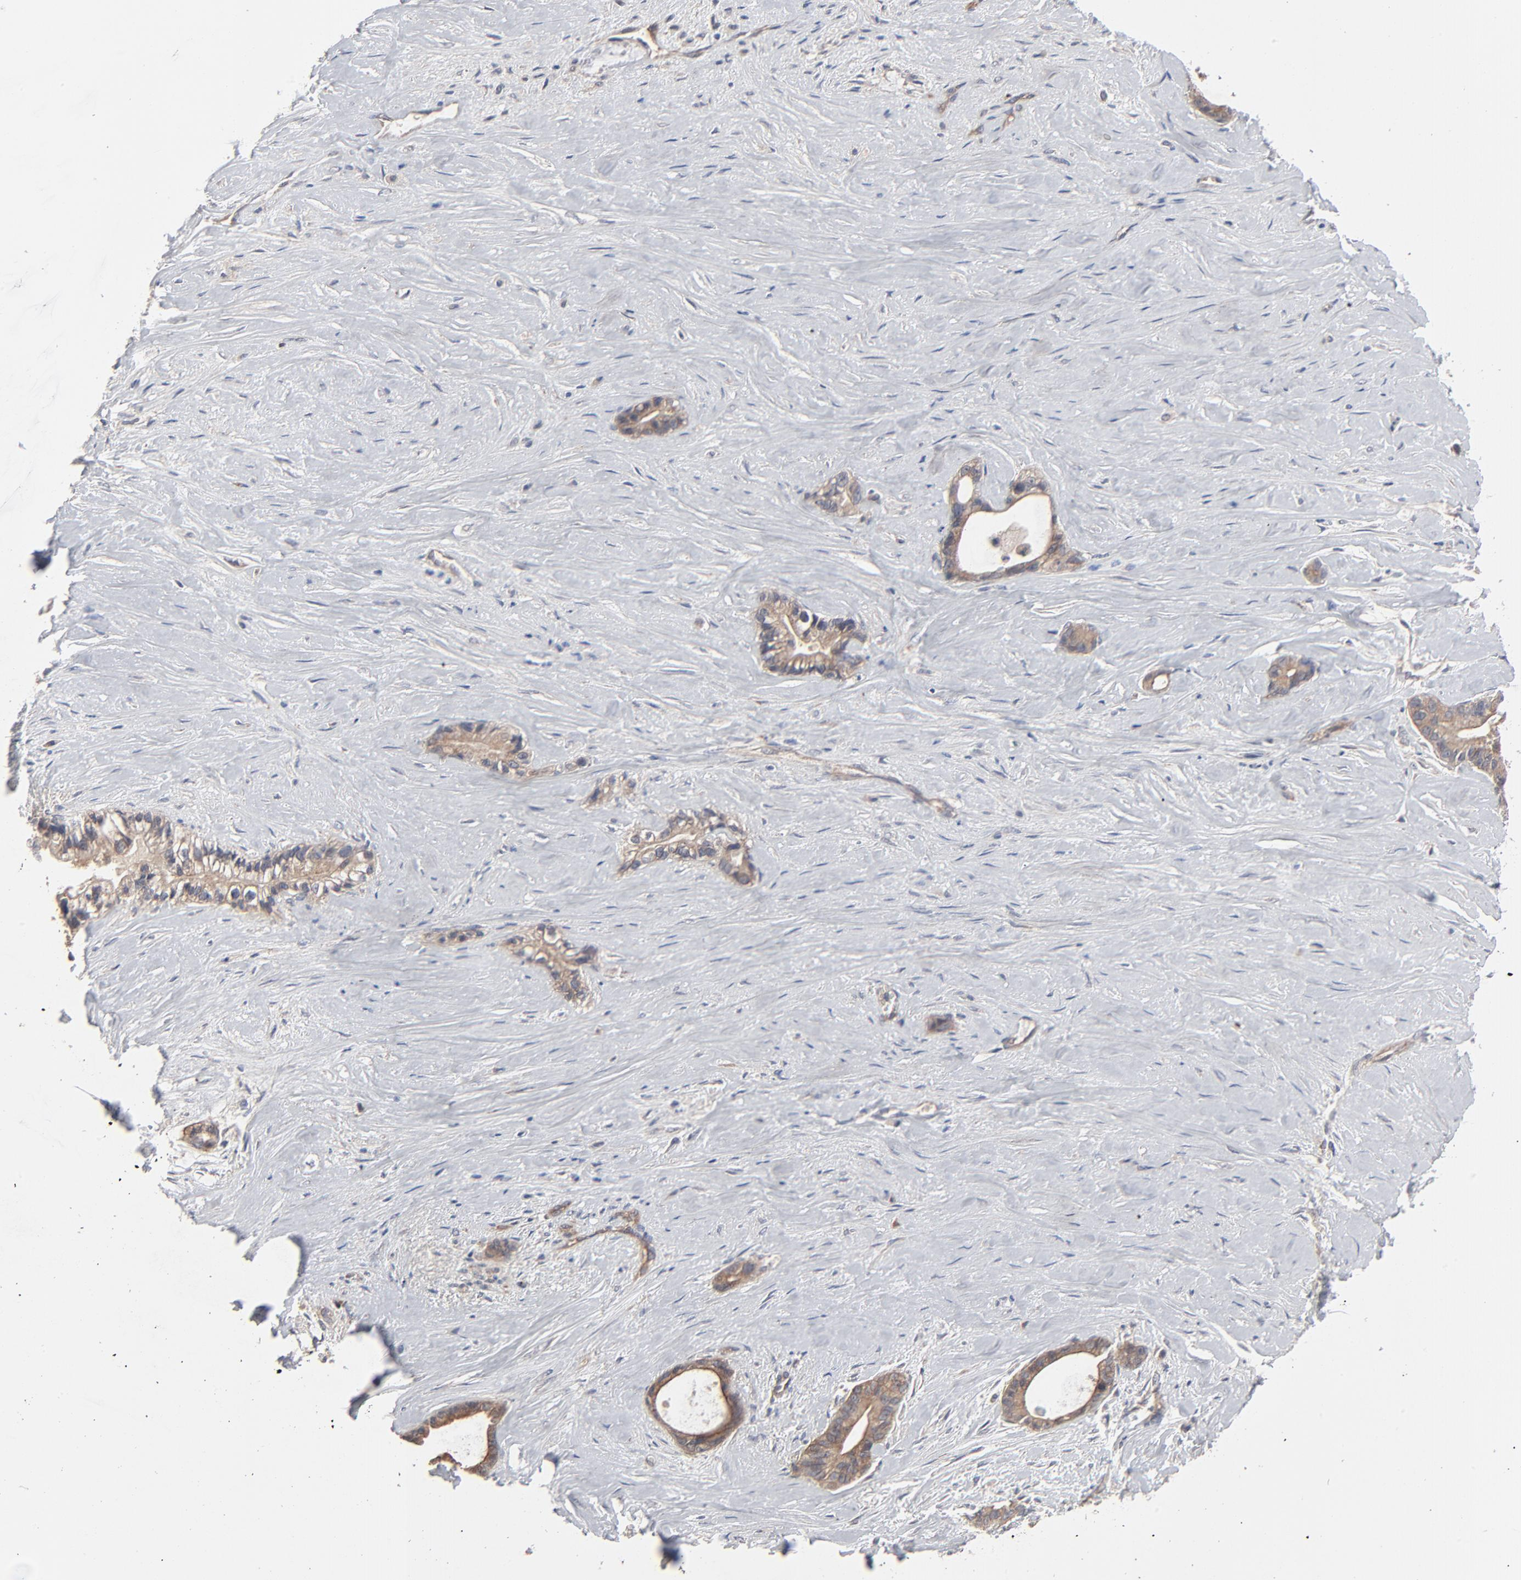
{"staining": {"intensity": "moderate", "quantity": ">75%", "location": "cytoplasmic/membranous"}, "tissue": "liver cancer", "cell_type": "Tumor cells", "image_type": "cancer", "snomed": [{"axis": "morphology", "description": "Cholangiocarcinoma"}, {"axis": "topography", "description": "Liver"}], "caption": "The image shows staining of liver cancer, revealing moderate cytoplasmic/membranous protein staining (brown color) within tumor cells.", "gene": "ABLIM3", "patient": {"sex": "female", "age": 55}}